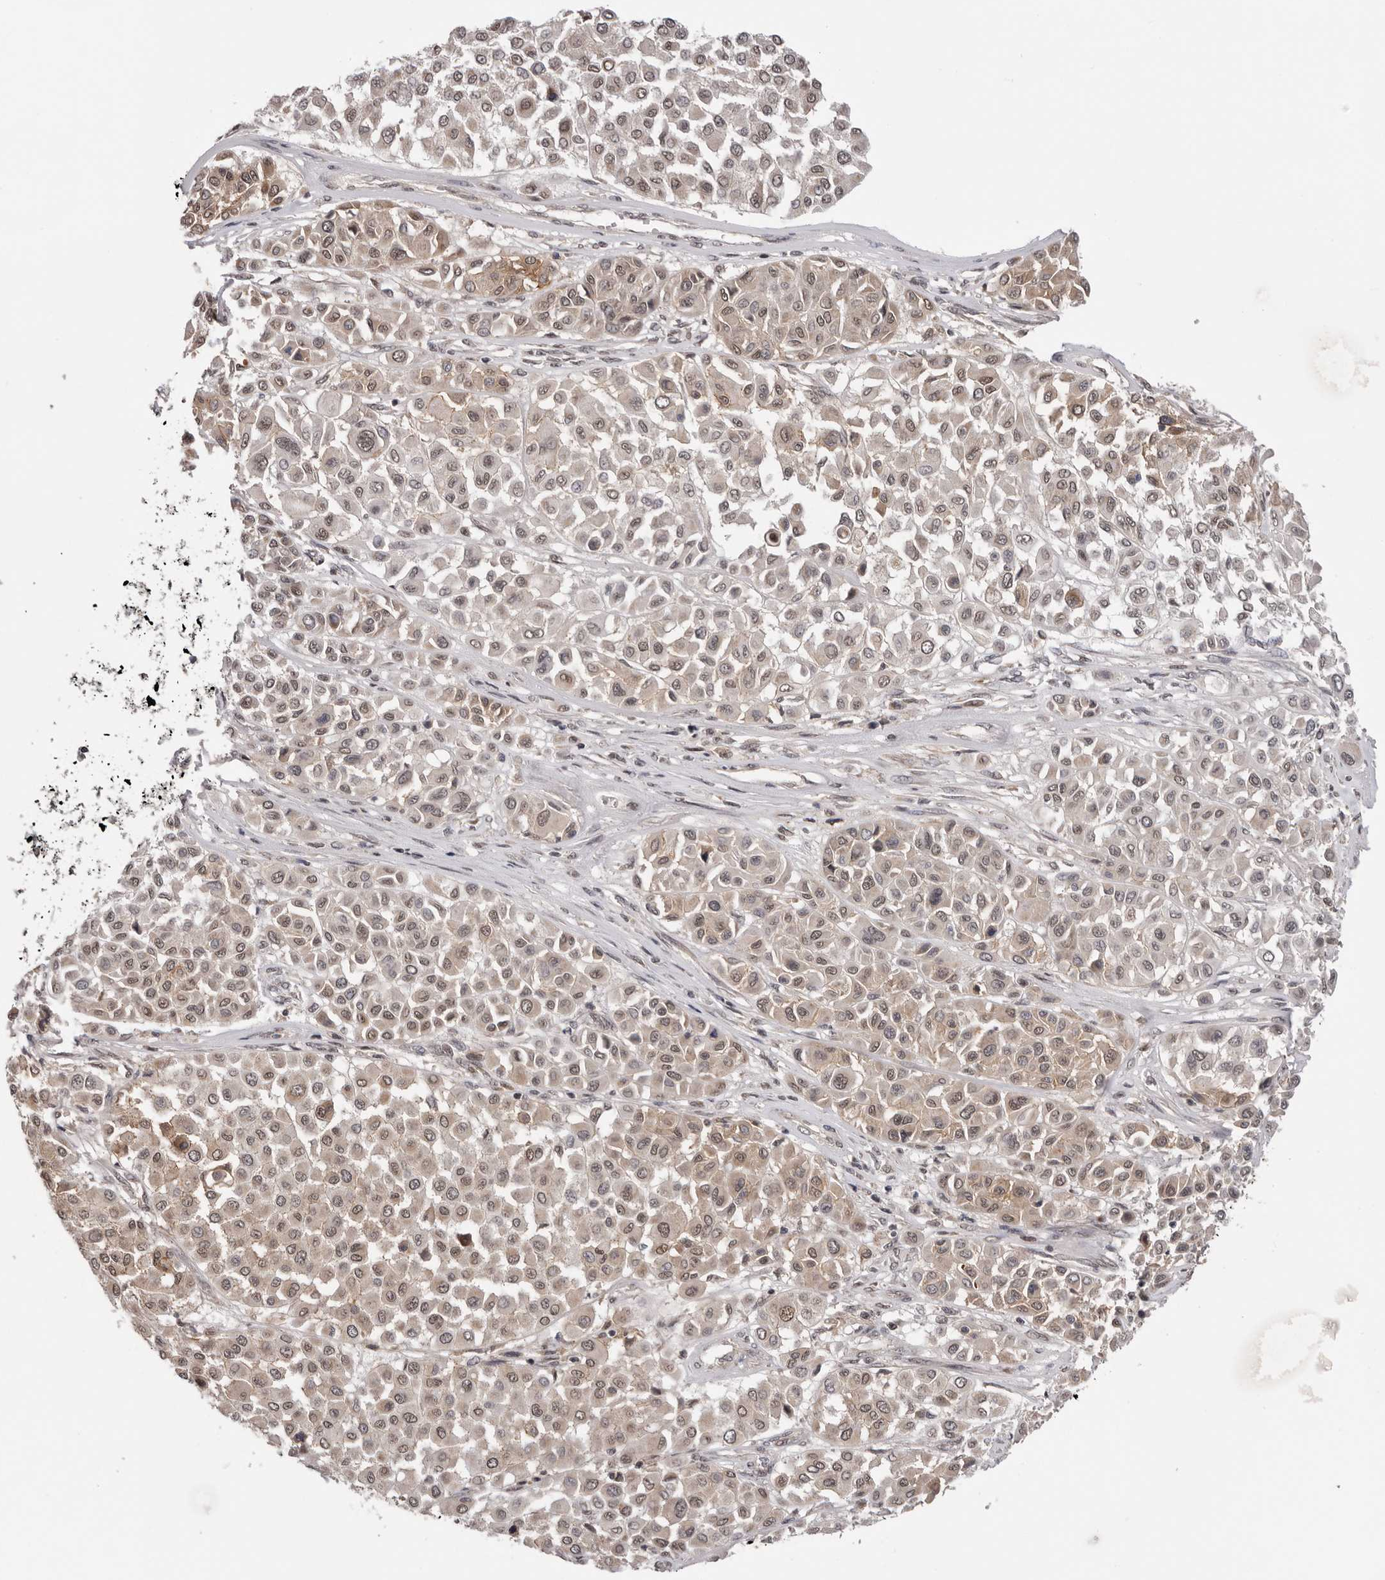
{"staining": {"intensity": "weak", "quantity": ">75%", "location": "cytoplasmic/membranous,nuclear"}, "tissue": "melanoma", "cell_type": "Tumor cells", "image_type": "cancer", "snomed": [{"axis": "morphology", "description": "Malignant melanoma, Metastatic site"}, {"axis": "topography", "description": "Soft tissue"}], "caption": "Protein analysis of melanoma tissue shows weak cytoplasmic/membranous and nuclear staining in approximately >75% of tumor cells.", "gene": "MOGAT2", "patient": {"sex": "male", "age": 41}}